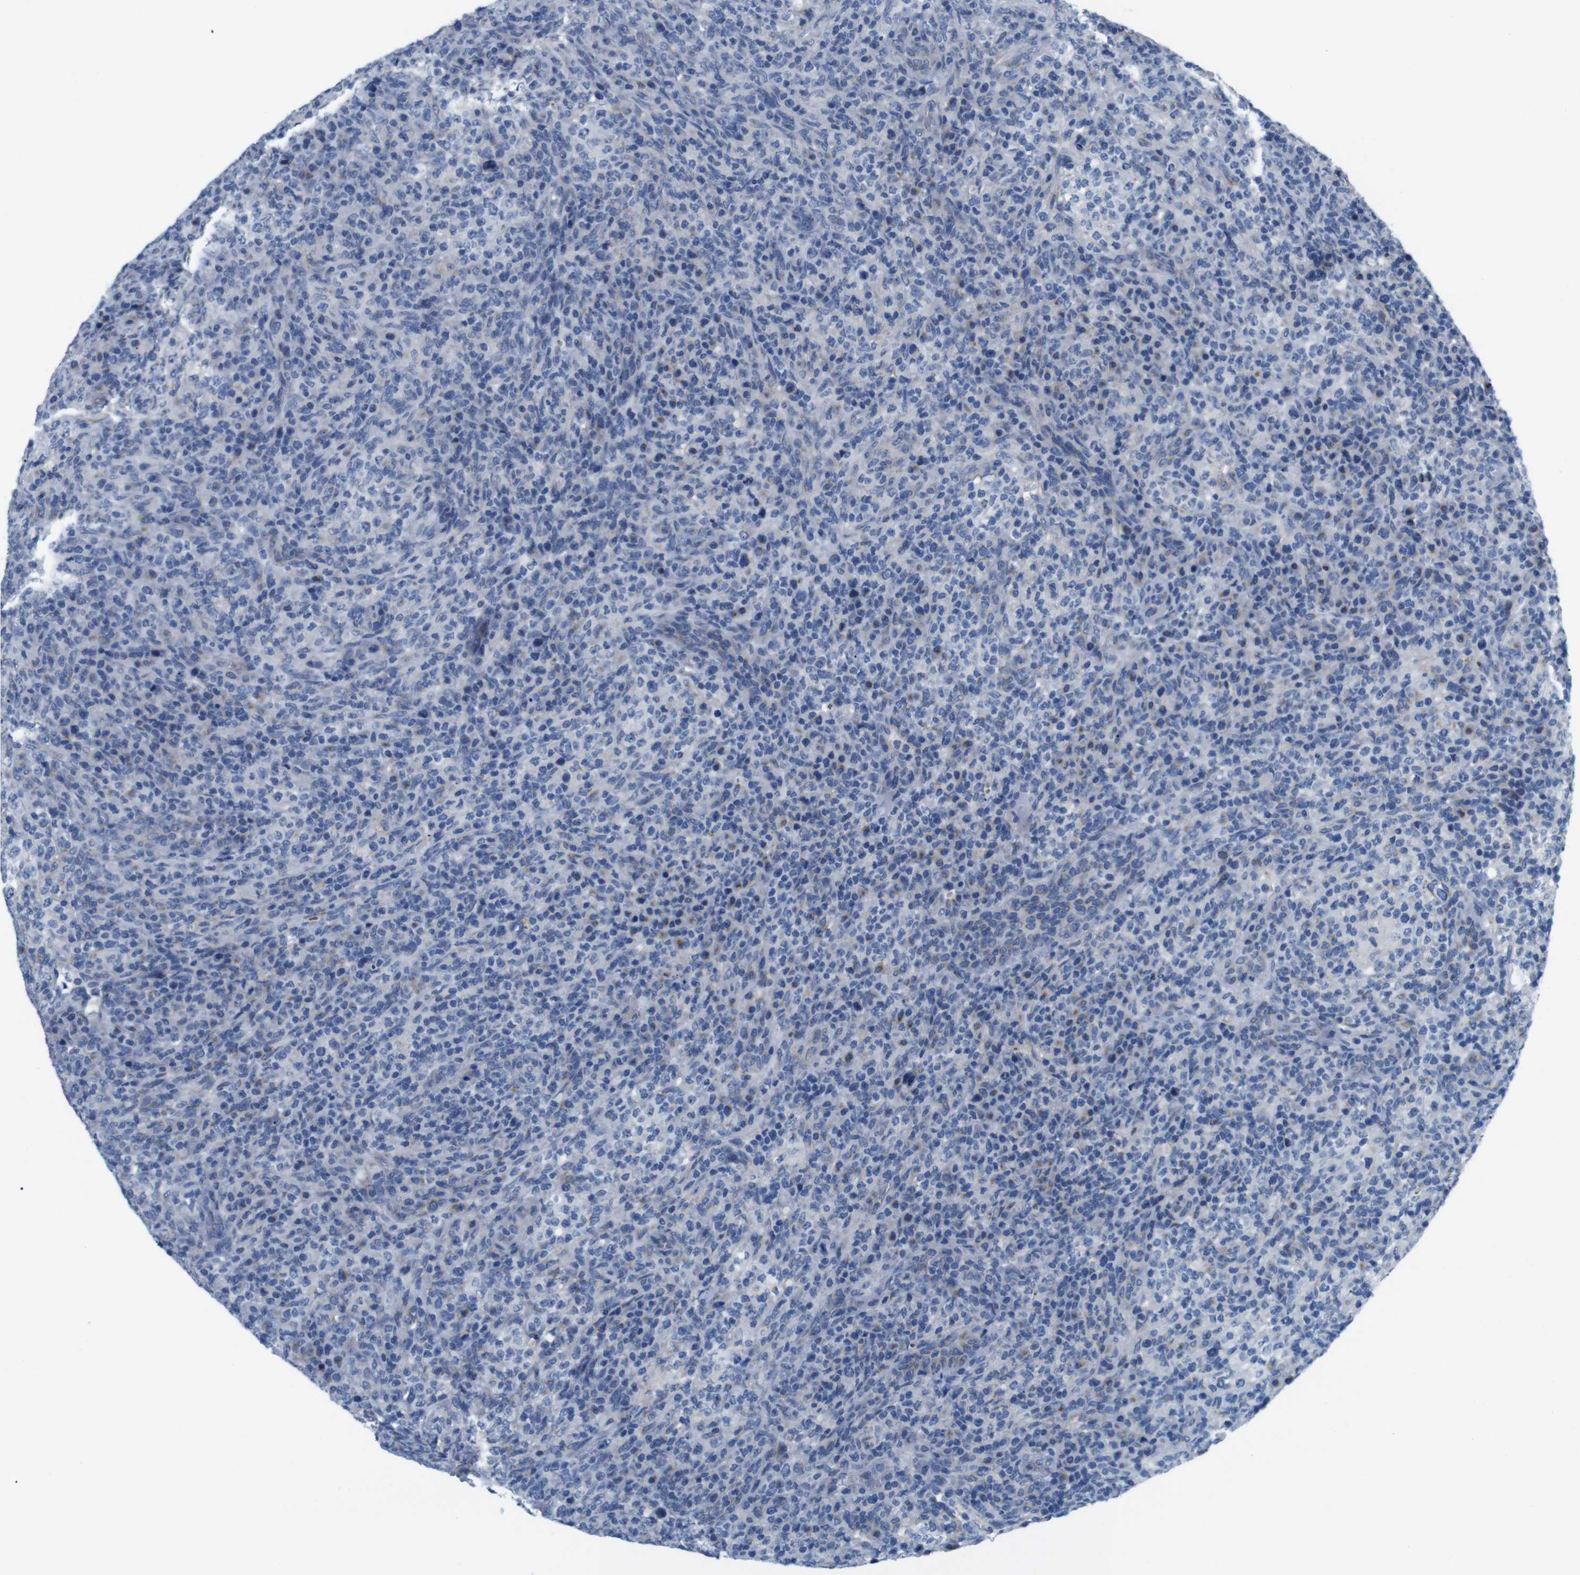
{"staining": {"intensity": "moderate", "quantity": "<25%", "location": "cytoplasmic/membranous"}, "tissue": "lymphoma", "cell_type": "Tumor cells", "image_type": "cancer", "snomed": [{"axis": "morphology", "description": "Malignant lymphoma, non-Hodgkin's type, High grade"}, {"axis": "topography", "description": "Lymph node"}], "caption": "A high-resolution image shows immunohistochemistry (IHC) staining of high-grade malignant lymphoma, non-Hodgkin's type, which demonstrates moderate cytoplasmic/membranous expression in approximately <25% of tumor cells.", "gene": "GOLGA2", "patient": {"sex": "female", "age": 76}}